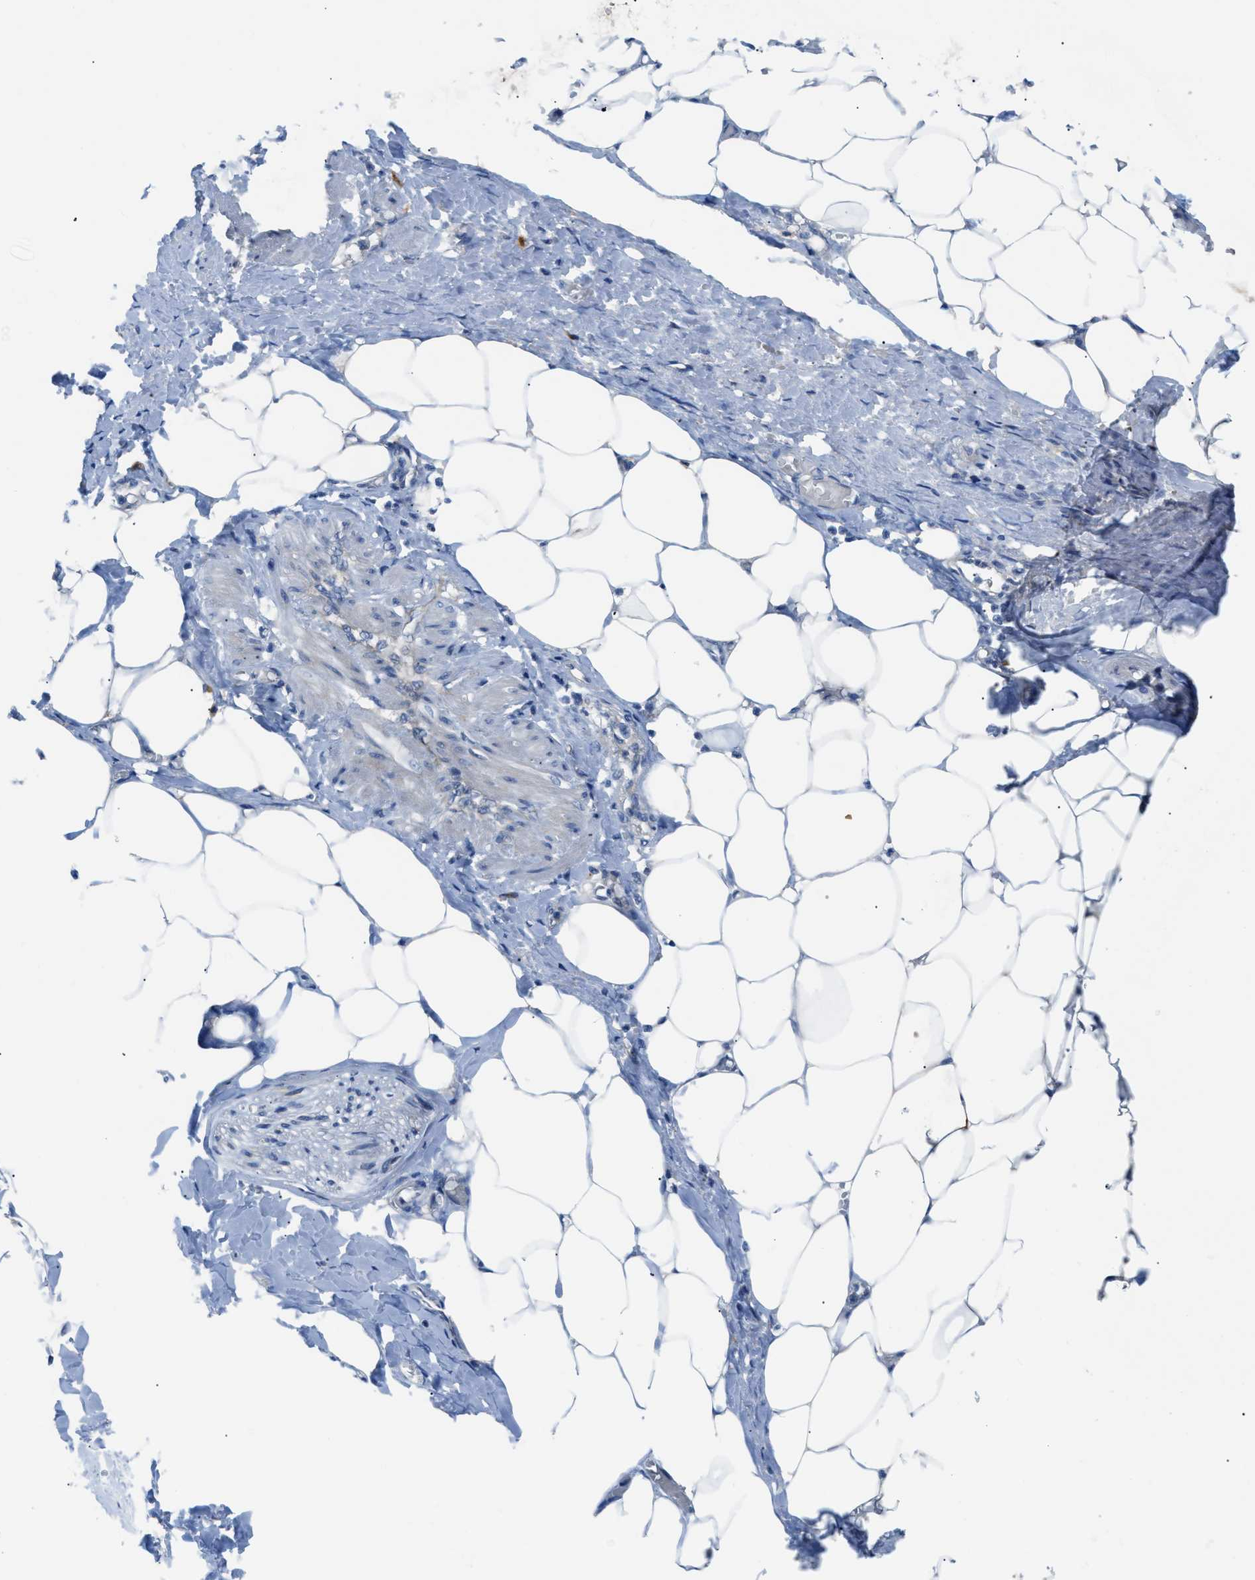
{"staining": {"intensity": "negative", "quantity": "none", "location": "none"}, "tissue": "adipose tissue", "cell_type": "Adipocytes", "image_type": "normal", "snomed": [{"axis": "morphology", "description": "Normal tissue, NOS"}, {"axis": "topography", "description": "Soft tissue"}, {"axis": "topography", "description": "Vascular tissue"}], "caption": "A high-resolution histopathology image shows IHC staining of benign adipose tissue, which demonstrates no significant positivity in adipocytes.", "gene": "TMEM45B", "patient": {"sex": "female", "age": 35}}